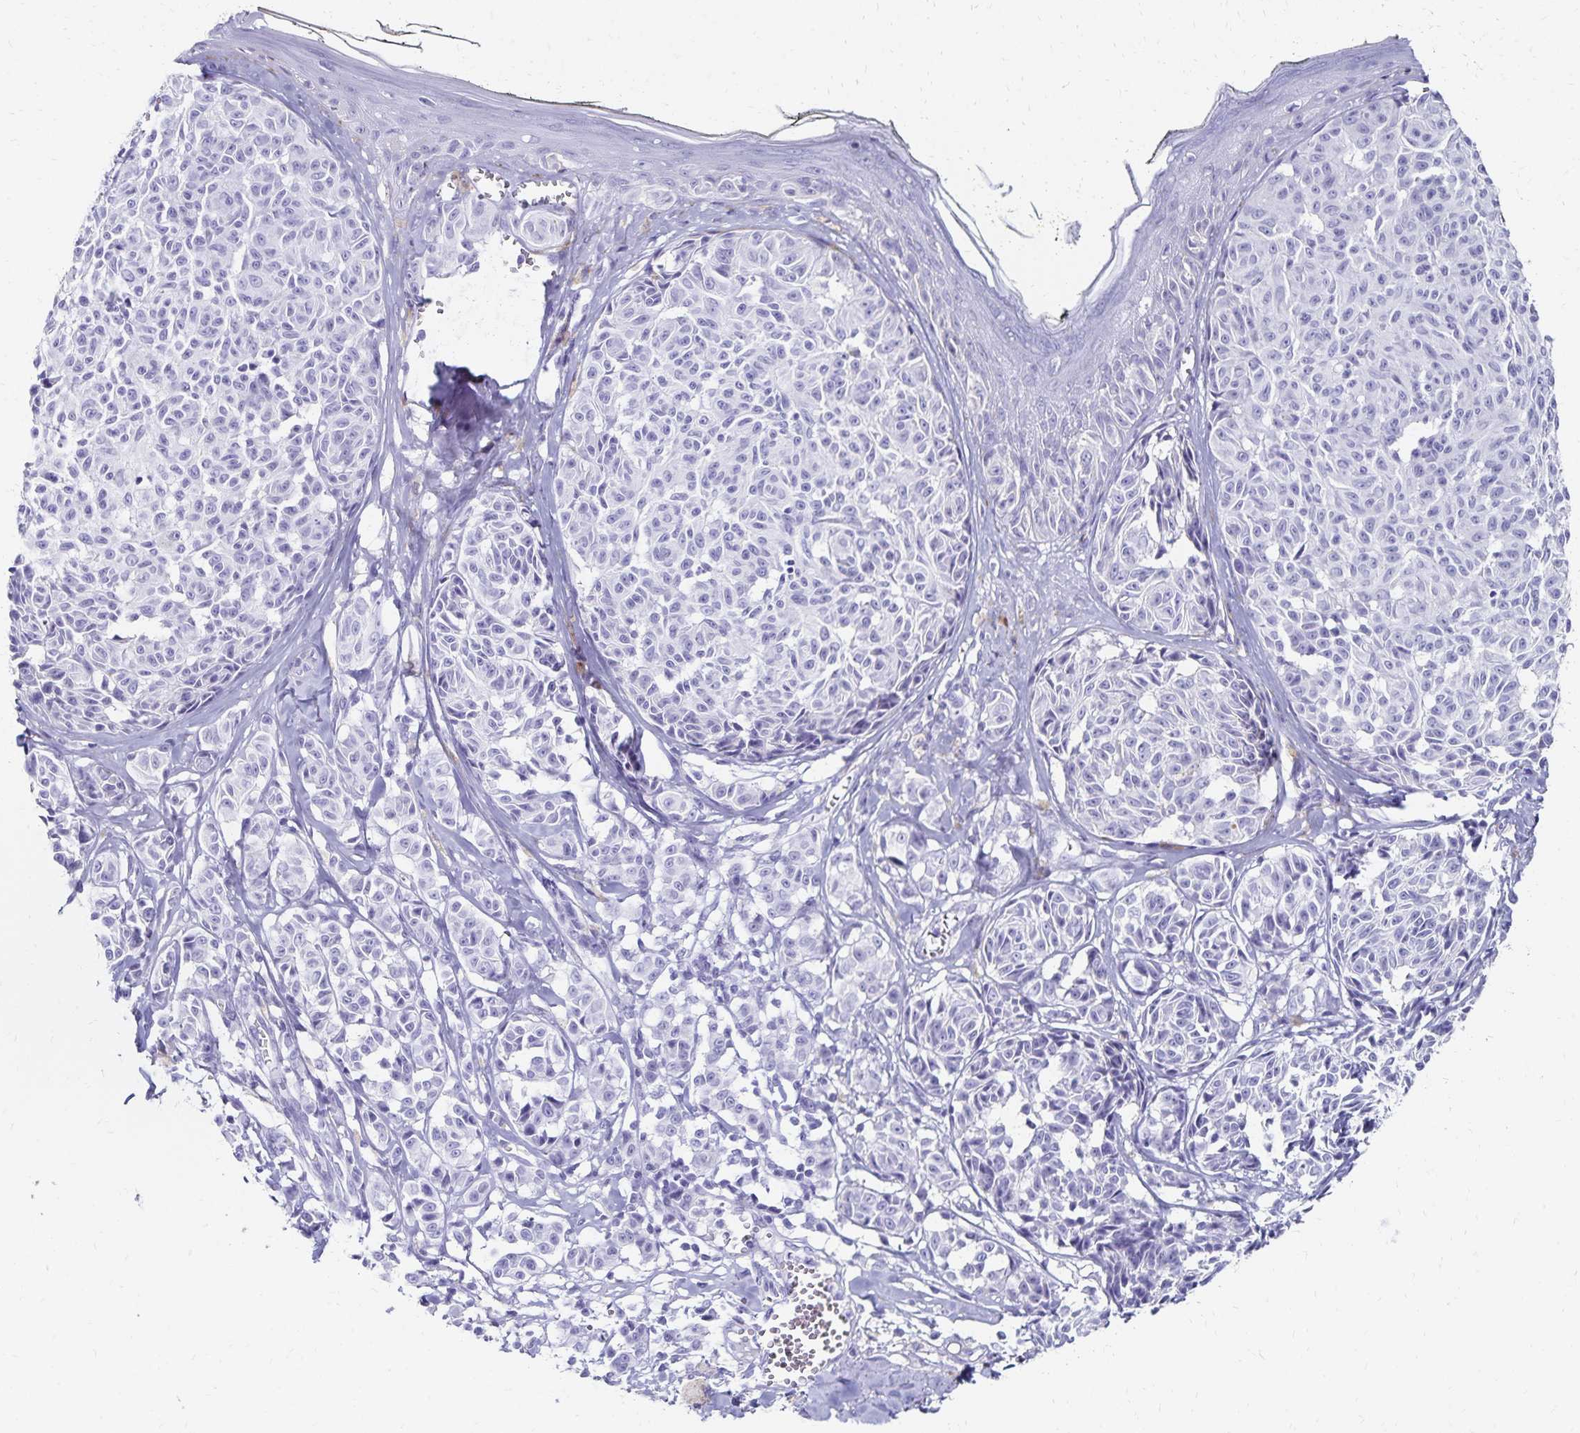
{"staining": {"intensity": "negative", "quantity": "none", "location": "none"}, "tissue": "melanoma", "cell_type": "Tumor cells", "image_type": "cancer", "snomed": [{"axis": "morphology", "description": "Malignant melanoma, NOS"}, {"axis": "topography", "description": "Skin"}], "caption": "This is an IHC histopathology image of human malignant melanoma. There is no positivity in tumor cells.", "gene": "GIP", "patient": {"sex": "female", "age": 43}}